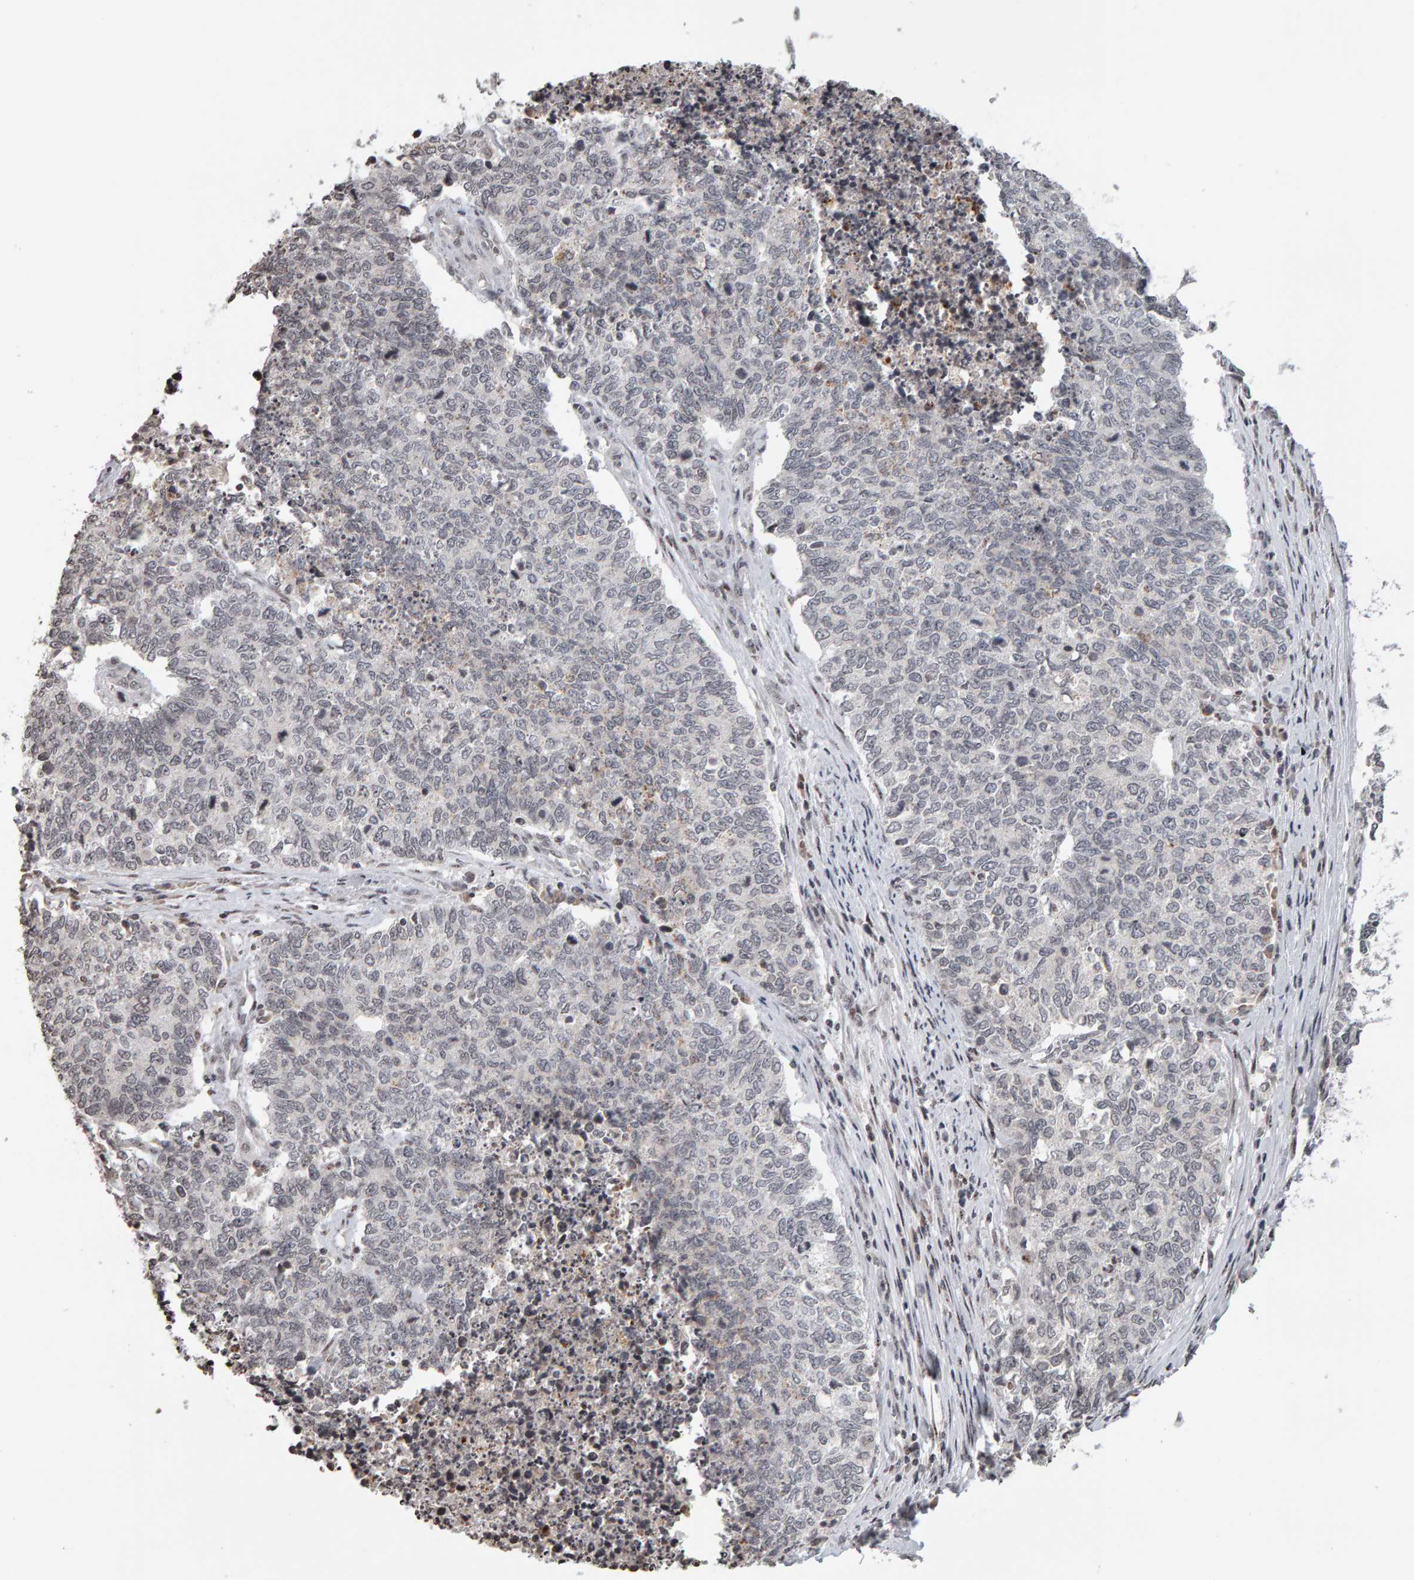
{"staining": {"intensity": "negative", "quantity": "none", "location": "none"}, "tissue": "cervical cancer", "cell_type": "Tumor cells", "image_type": "cancer", "snomed": [{"axis": "morphology", "description": "Squamous cell carcinoma, NOS"}, {"axis": "topography", "description": "Cervix"}], "caption": "This is a photomicrograph of immunohistochemistry (IHC) staining of cervical squamous cell carcinoma, which shows no staining in tumor cells.", "gene": "TRAM1", "patient": {"sex": "female", "age": 63}}